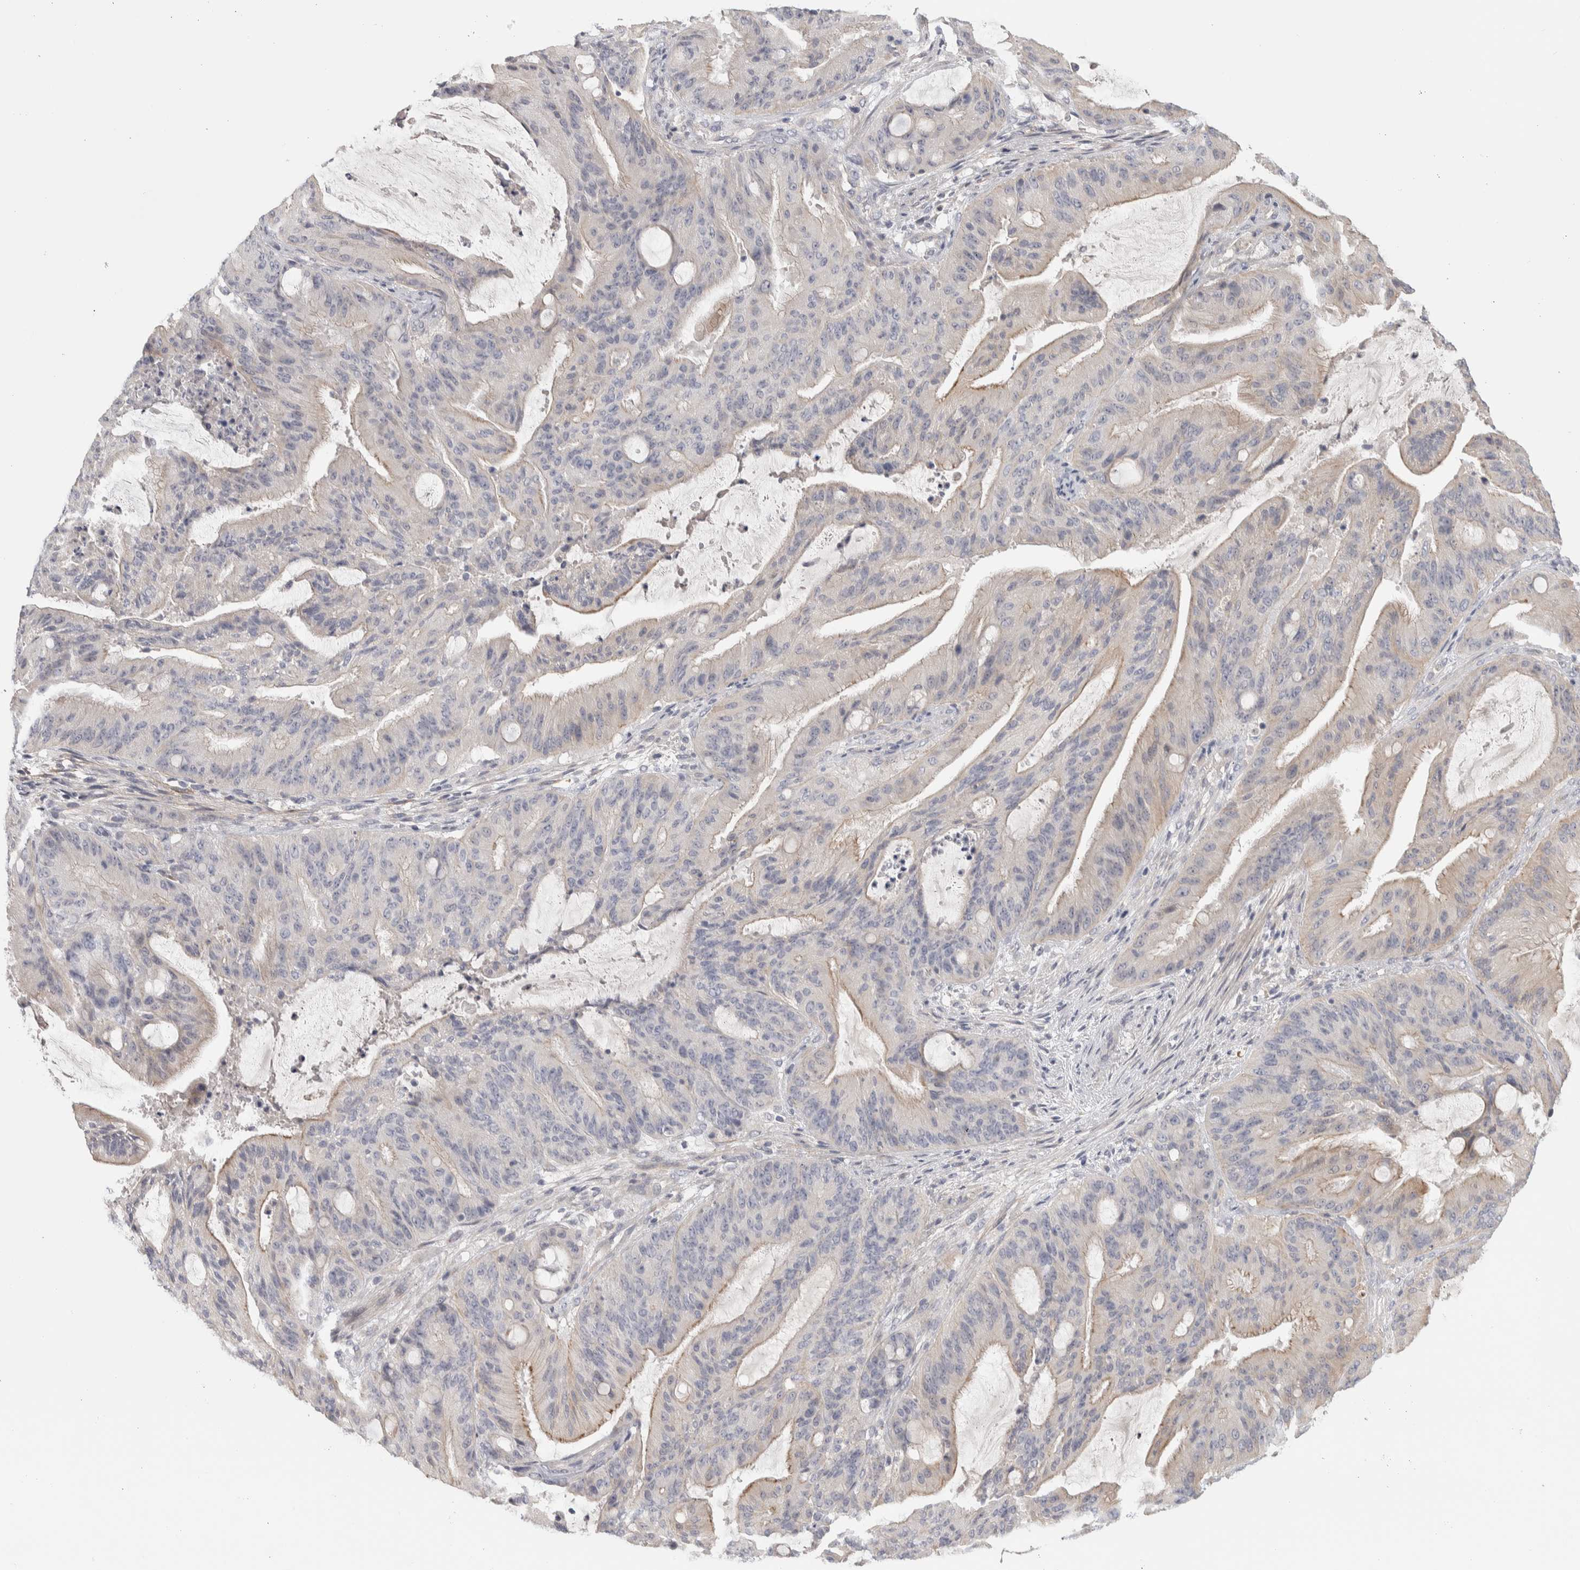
{"staining": {"intensity": "weak", "quantity": "25%-75%", "location": "cytoplasmic/membranous"}, "tissue": "liver cancer", "cell_type": "Tumor cells", "image_type": "cancer", "snomed": [{"axis": "morphology", "description": "Normal tissue, NOS"}, {"axis": "morphology", "description": "Cholangiocarcinoma"}, {"axis": "topography", "description": "Liver"}, {"axis": "topography", "description": "Peripheral nerve tissue"}], "caption": "Human liver cancer stained for a protein (brown) reveals weak cytoplasmic/membranous positive staining in about 25%-75% of tumor cells.", "gene": "DCXR", "patient": {"sex": "female", "age": 73}}